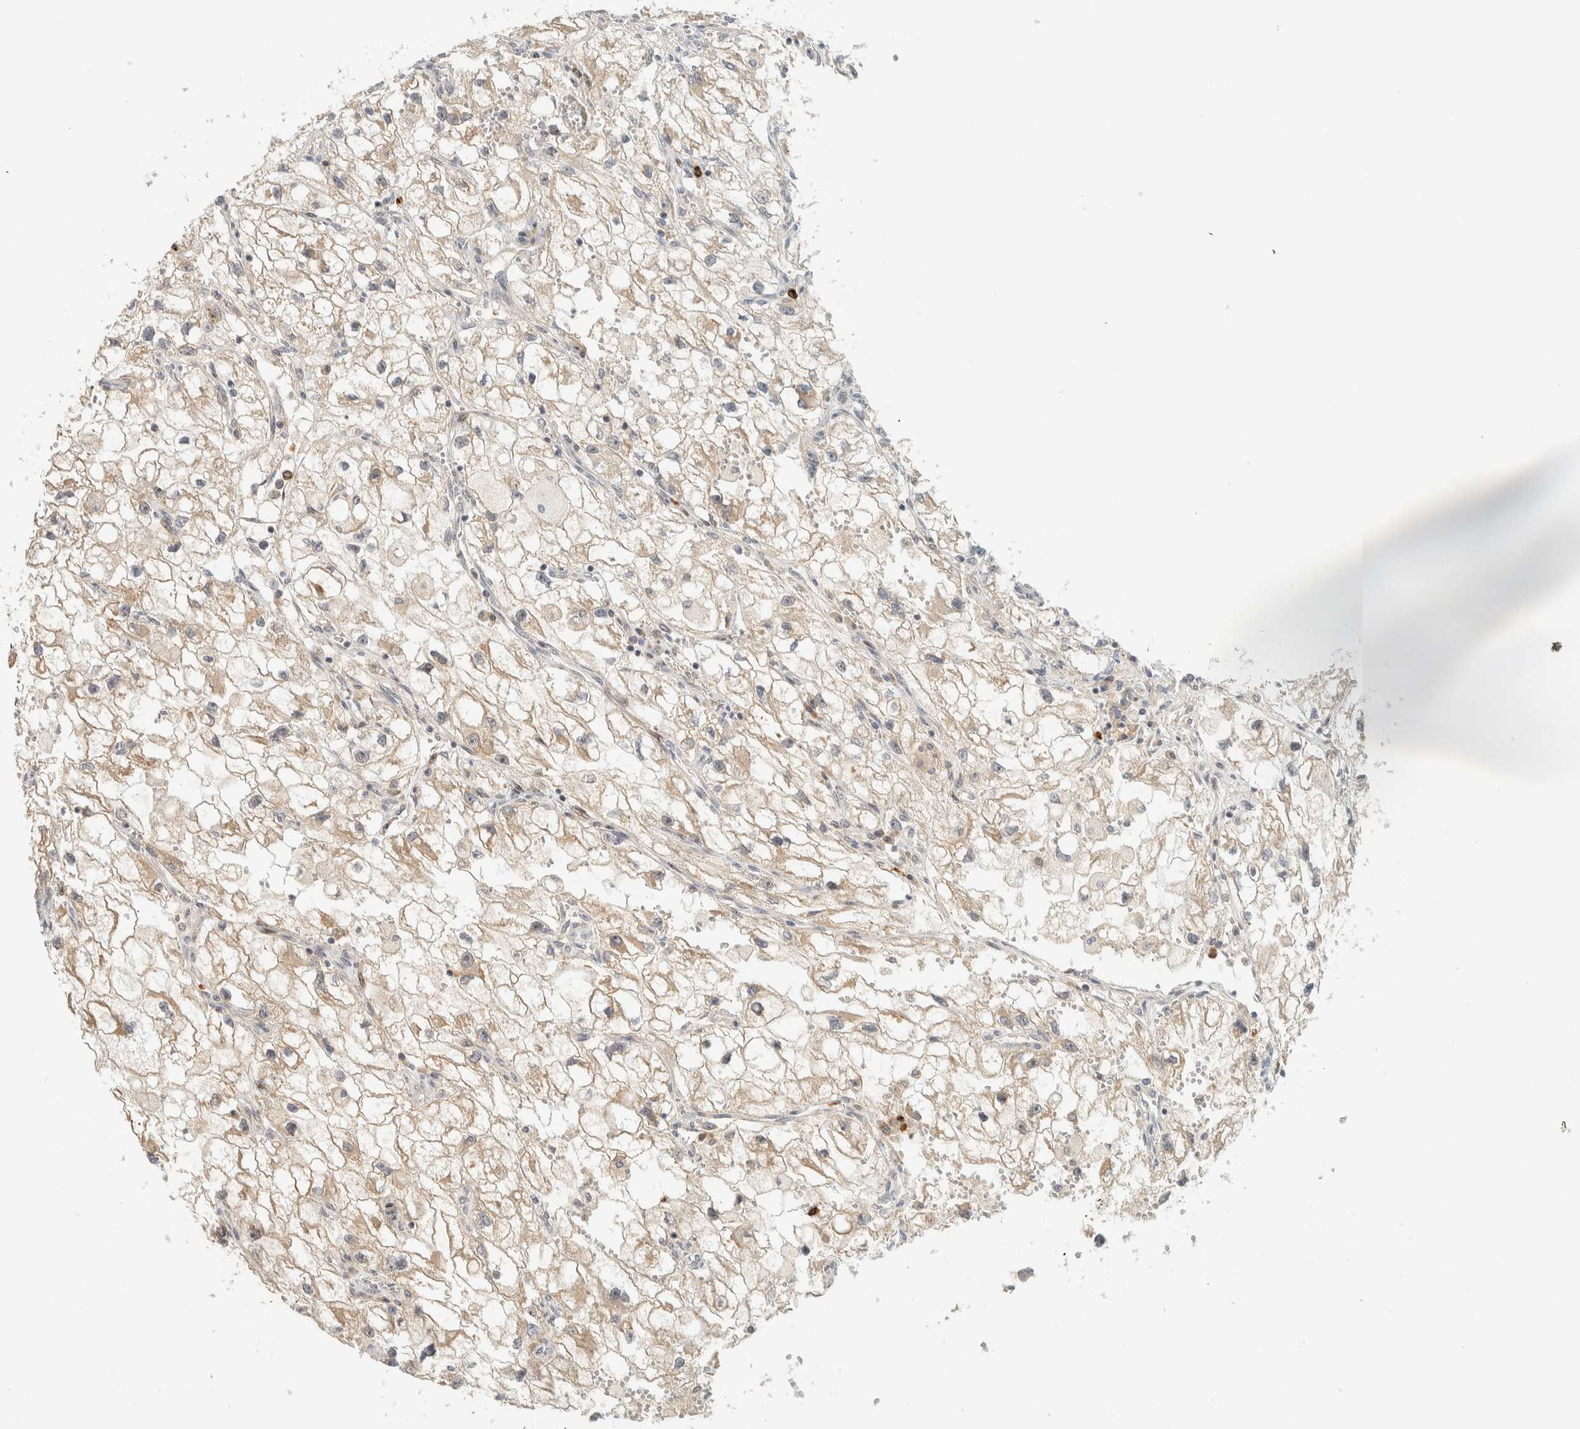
{"staining": {"intensity": "weak", "quantity": ">75%", "location": "cytoplasmic/membranous"}, "tissue": "renal cancer", "cell_type": "Tumor cells", "image_type": "cancer", "snomed": [{"axis": "morphology", "description": "Adenocarcinoma, NOS"}, {"axis": "topography", "description": "Kidney"}], "caption": "Immunohistochemical staining of human adenocarcinoma (renal) exhibits low levels of weak cytoplasmic/membranous protein positivity in approximately >75% of tumor cells. (DAB IHC, brown staining for protein, blue staining for nuclei).", "gene": "CCDC171", "patient": {"sex": "female", "age": 70}}